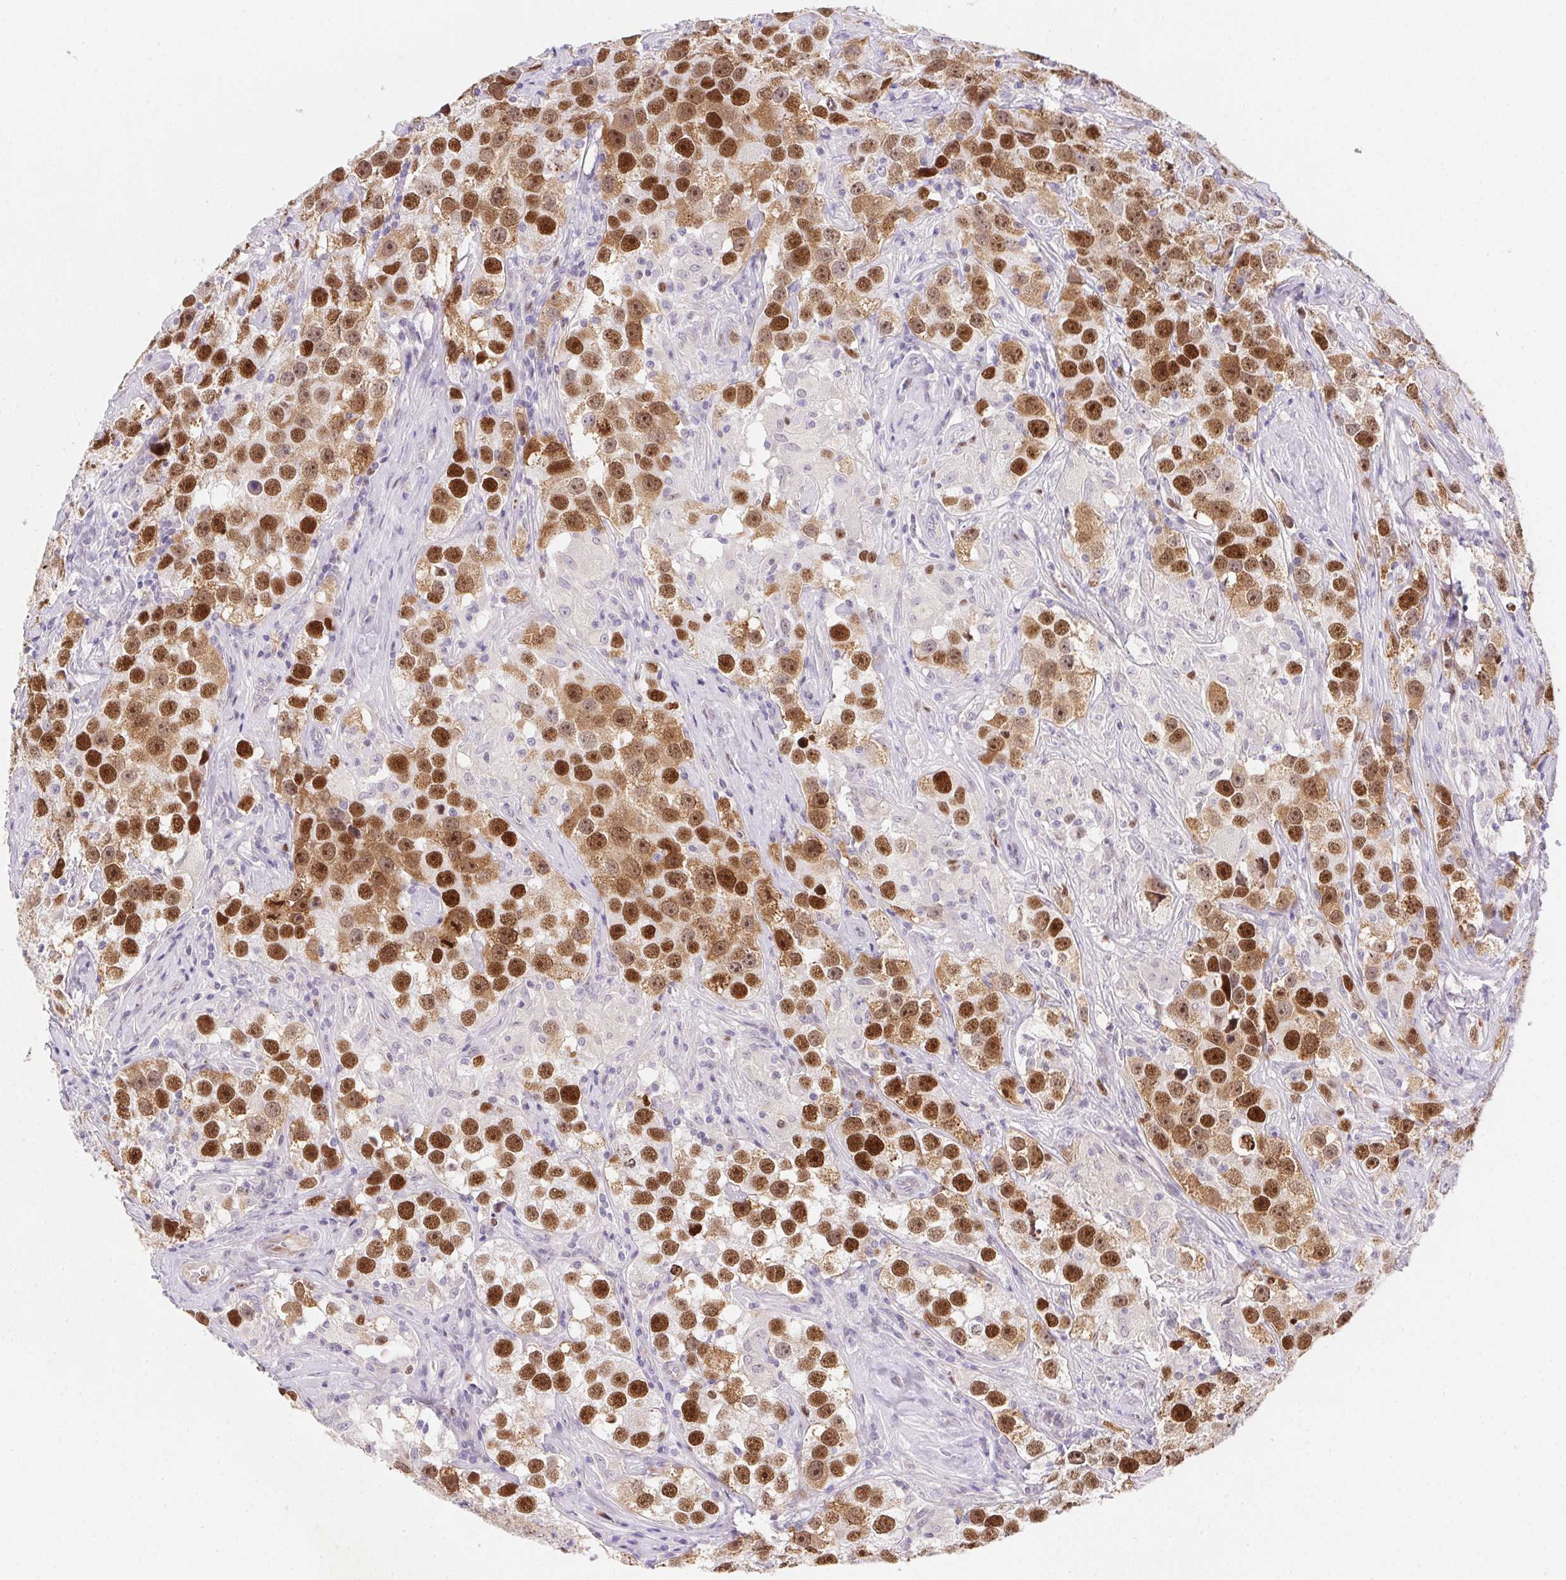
{"staining": {"intensity": "strong", "quantity": ">75%", "location": "nuclear"}, "tissue": "testis cancer", "cell_type": "Tumor cells", "image_type": "cancer", "snomed": [{"axis": "morphology", "description": "Seminoma, NOS"}, {"axis": "topography", "description": "Testis"}], "caption": "Protein analysis of seminoma (testis) tissue exhibits strong nuclear staining in approximately >75% of tumor cells. Immunohistochemistry (ihc) stains the protein in brown and the nuclei are stained blue.", "gene": "HELLS", "patient": {"sex": "male", "age": 49}}